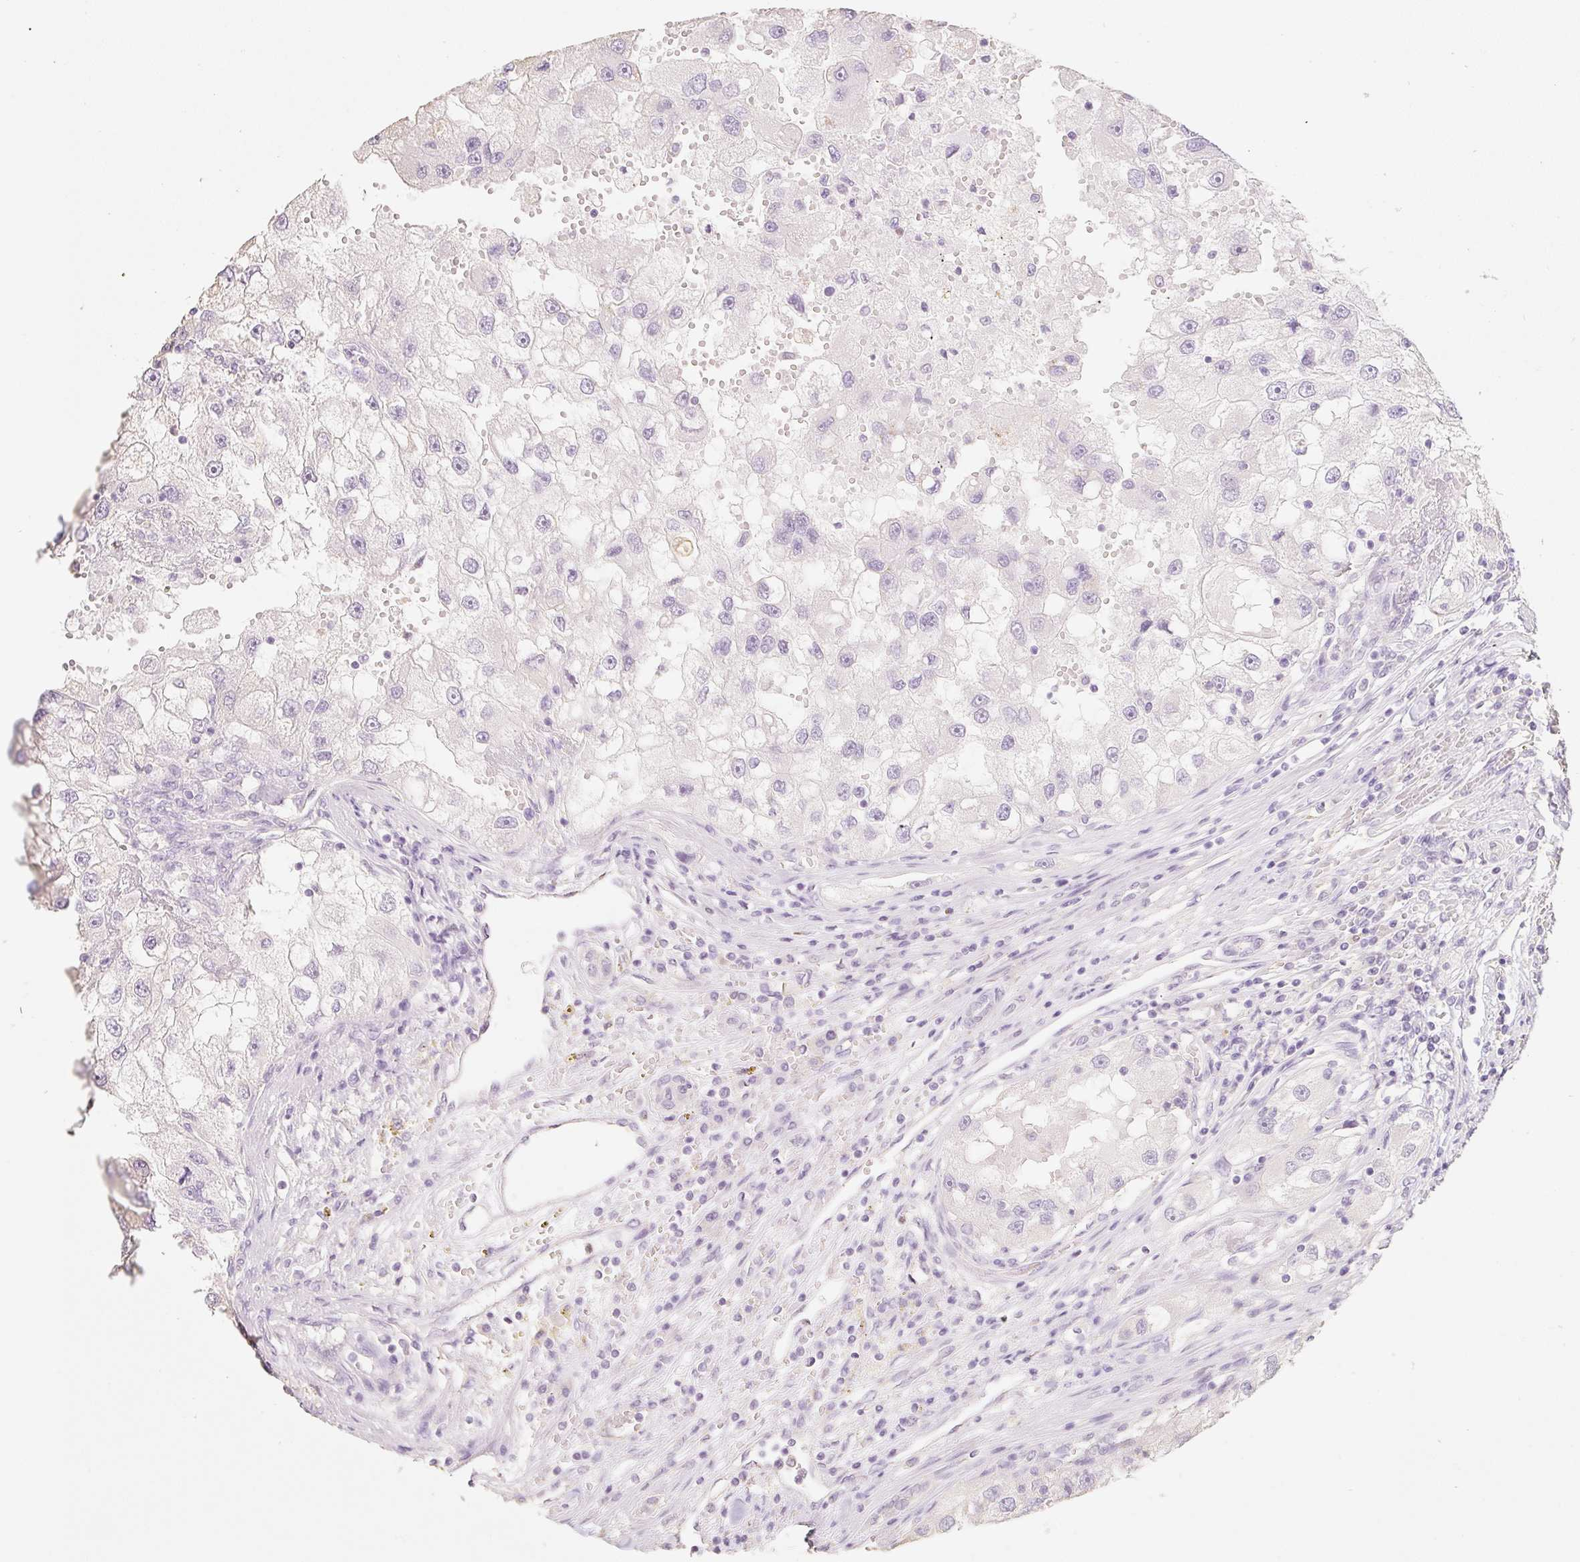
{"staining": {"intensity": "negative", "quantity": "none", "location": "none"}, "tissue": "renal cancer", "cell_type": "Tumor cells", "image_type": "cancer", "snomed": [{"axis": "morphology", "description": "Adenocarcinoma, NOS"}, {"axis": "topography", "description": "Kidney"}], "caption": "A photomicrograph of renal cancer stained for a protein exhibits no brown staining in tumor cells.", "gene": "MBOAT7", "patient": {"sex": "male", "age": 63}}